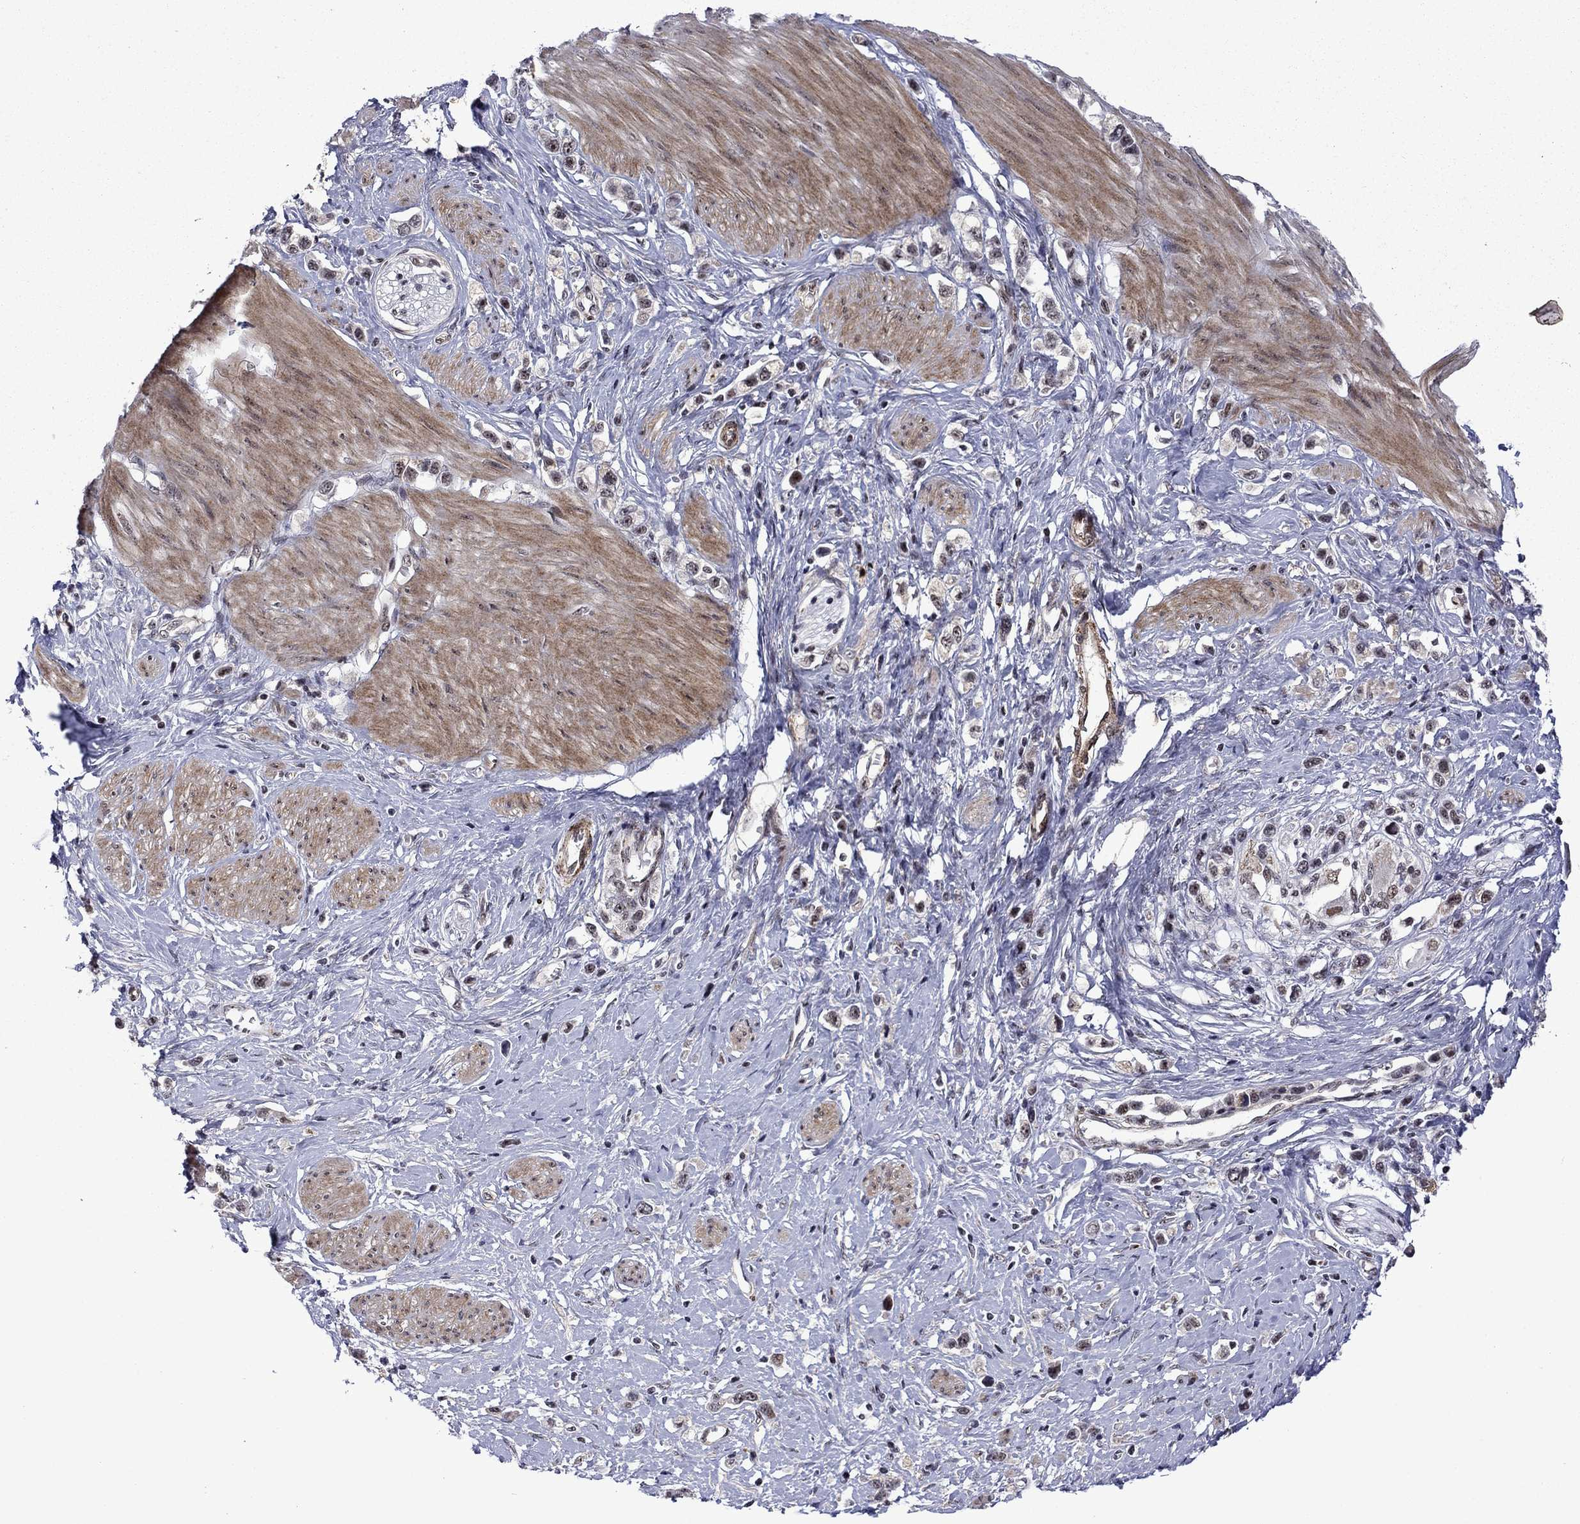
{"staining": {"intensity": "negative", "quantity": "none", "location": "none"}, "tissue": "stomach cancer", "cell_type": "Tumor cells", "image_type": "cancer", "snomed": [{"axis": "morphology", "description": "Normal tissue, NOS"}, {"axis": "morphology", "description": "Adenocarcinoma, NOS"}, {"axis": "morphology", "description": "Adenocarcinoma, High grade"}, {"axis": "topography", "description": "Stomach, upper"}, {"axis": "topography", "description": "Stomach"}], "caption": "This is an immunohistochemistry (IHC) micrograph of stomach cancer. There is no expression in tumor cells.", "gene": "SURF2", "patient": {"sex": "female", "age": 65}}